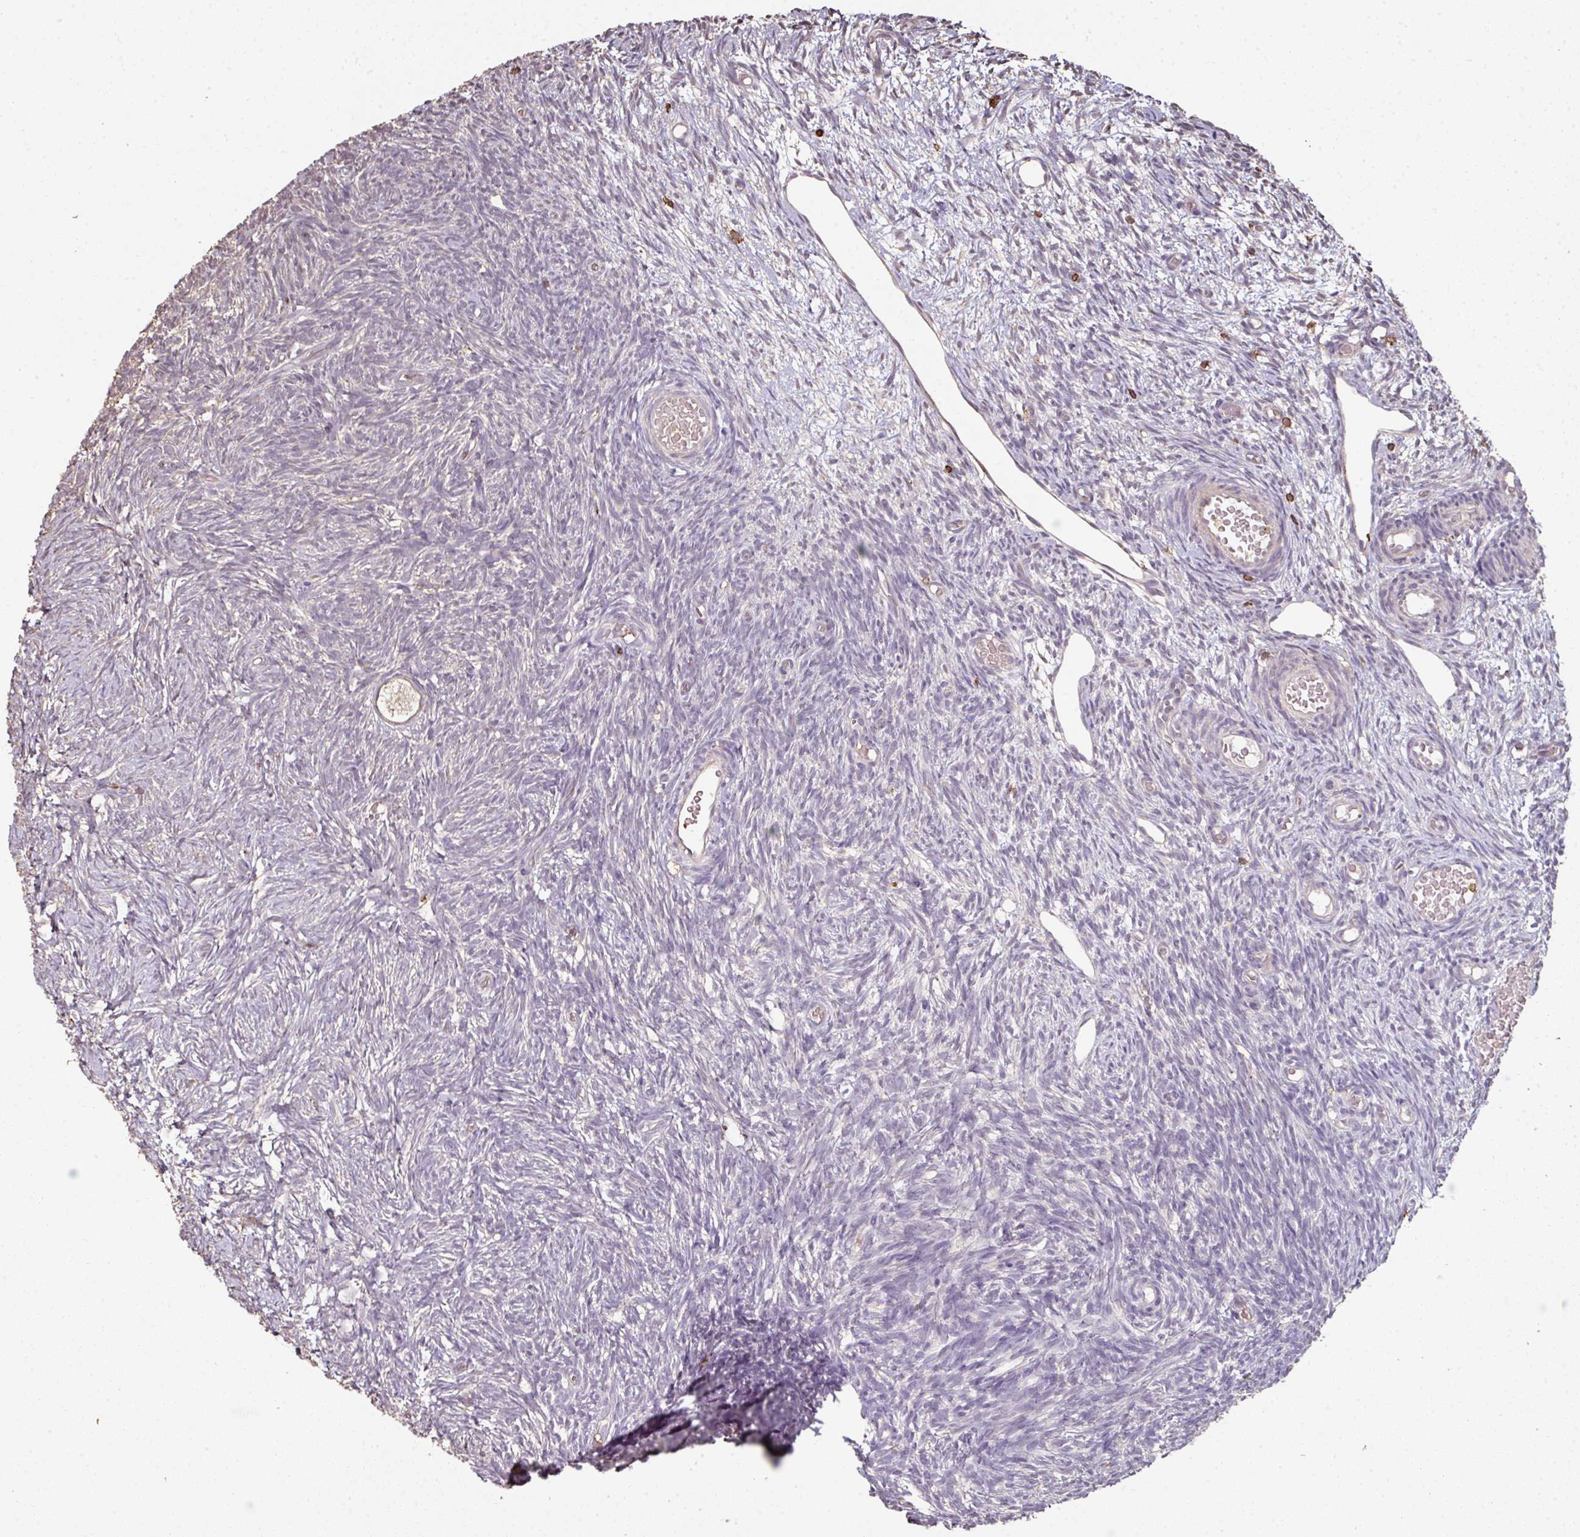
{"staining": {"intensity": "negative", "quantity": "none", "location": "none"}, "tissue": "ovary", "cell_type": "Follicle cells", "image_type": "normal", "snomed": [{"axis": "morphology", "description": "Normal tissue, NOS"}, {"axis": "topography", "description": "Ovary"}], "caption": "High power microscopy micrograph of an immunohistochemistry (IHC) histopathology image of benign ovary, revealing no significant positivity in follicle cells.", "gene": "OLFML2B", "patient": {"sex": "female", "age": 39}}